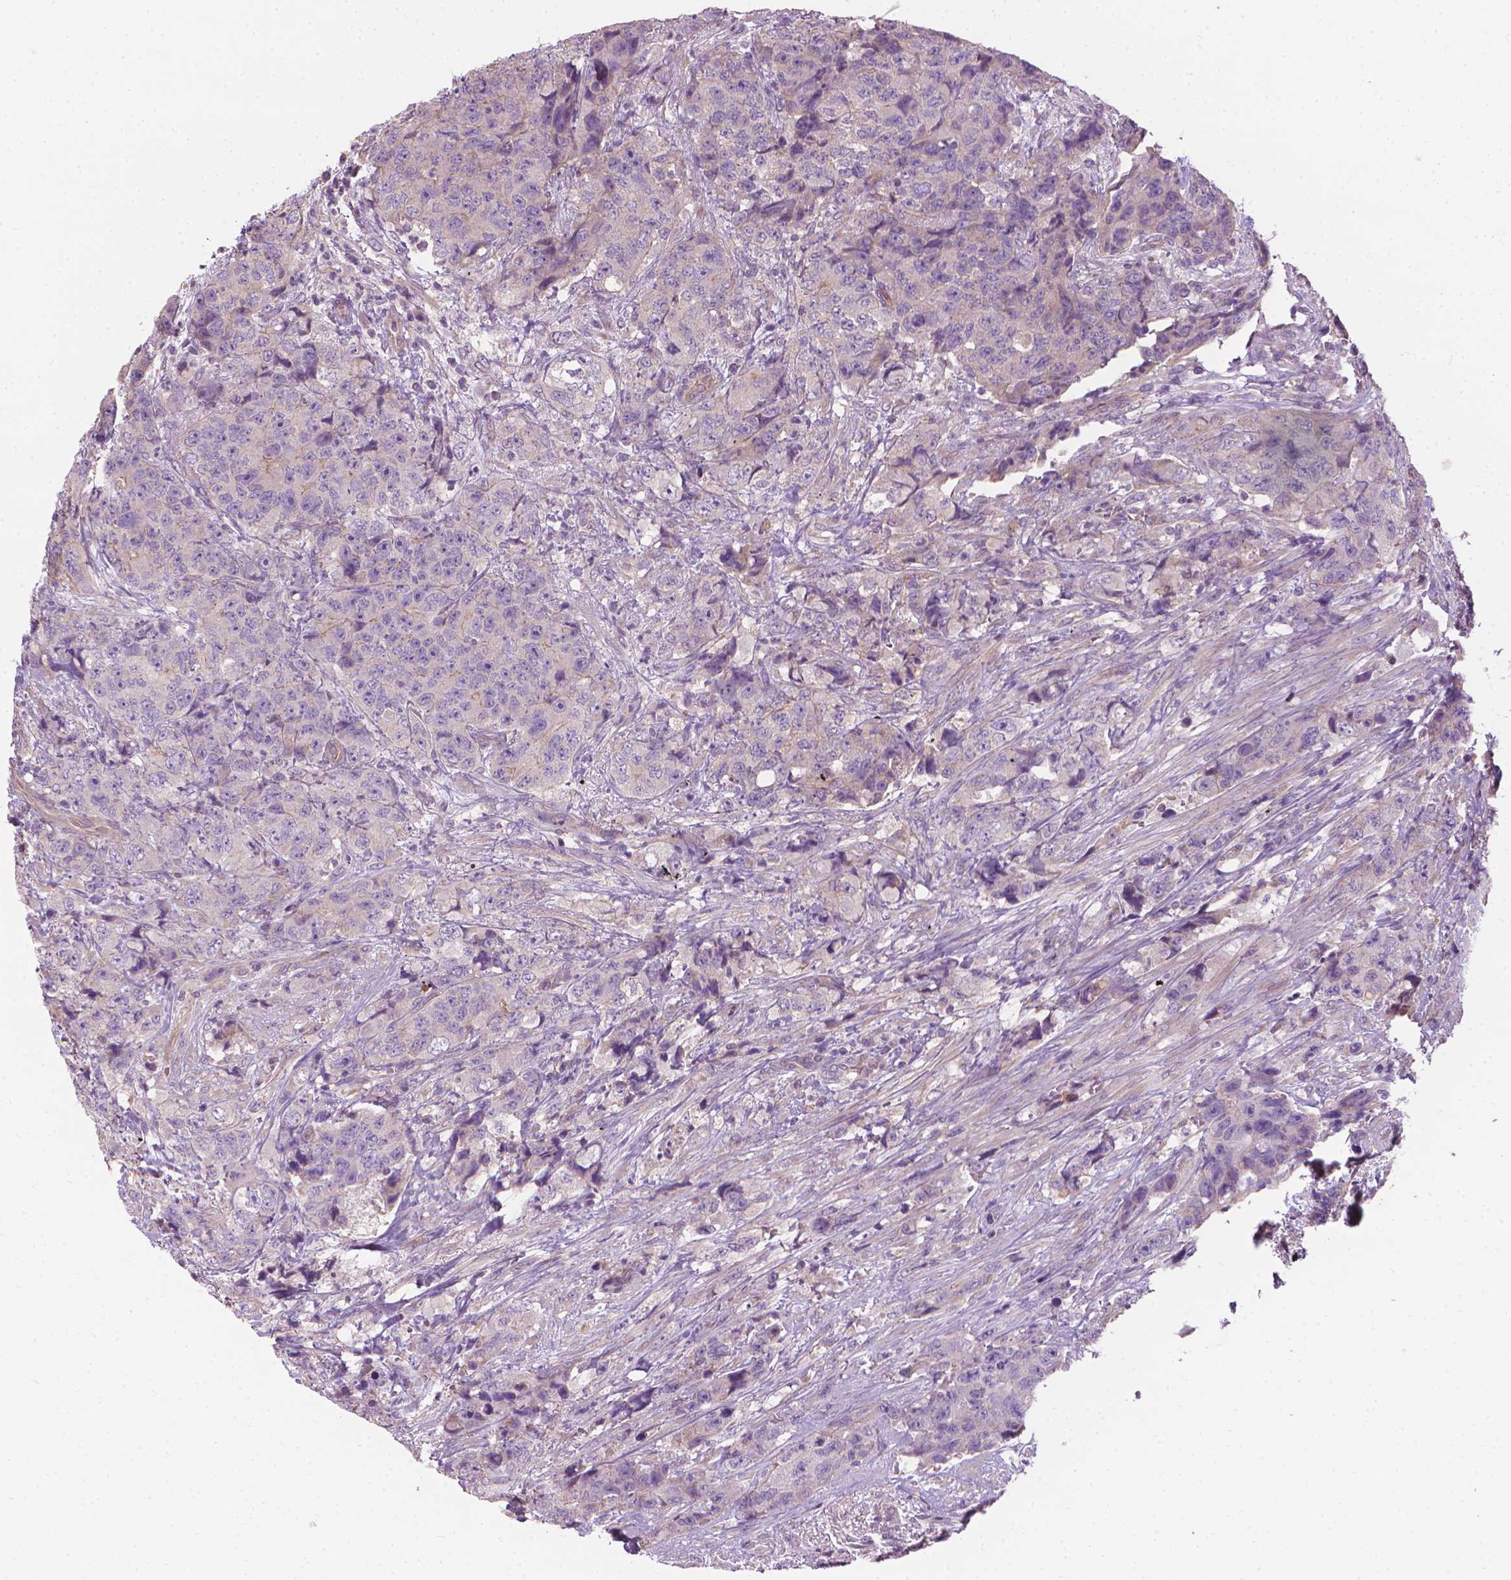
{"staining": {"intensity": "negative", "quantity": "none", "location": "none"}, "tissue": "urothelial cancer", "cell_type": "Tumor cells", "image_type": "cancer", "snomed": [{"axis": "morphology", "description": "Urothelial carcinoma, High grade"}, {"axis": "topography", "description": "Urinary bladder"}], "caption": "High magnification brightfield microscopy of urothelial carcinoma (high-grade) stained with DAB (brown) and counterstained with hematoxylin (blue): tumor cells show no significant positivity.", "gene": "RIIAD1", "patient": {"sex": "female", "age": 78}}